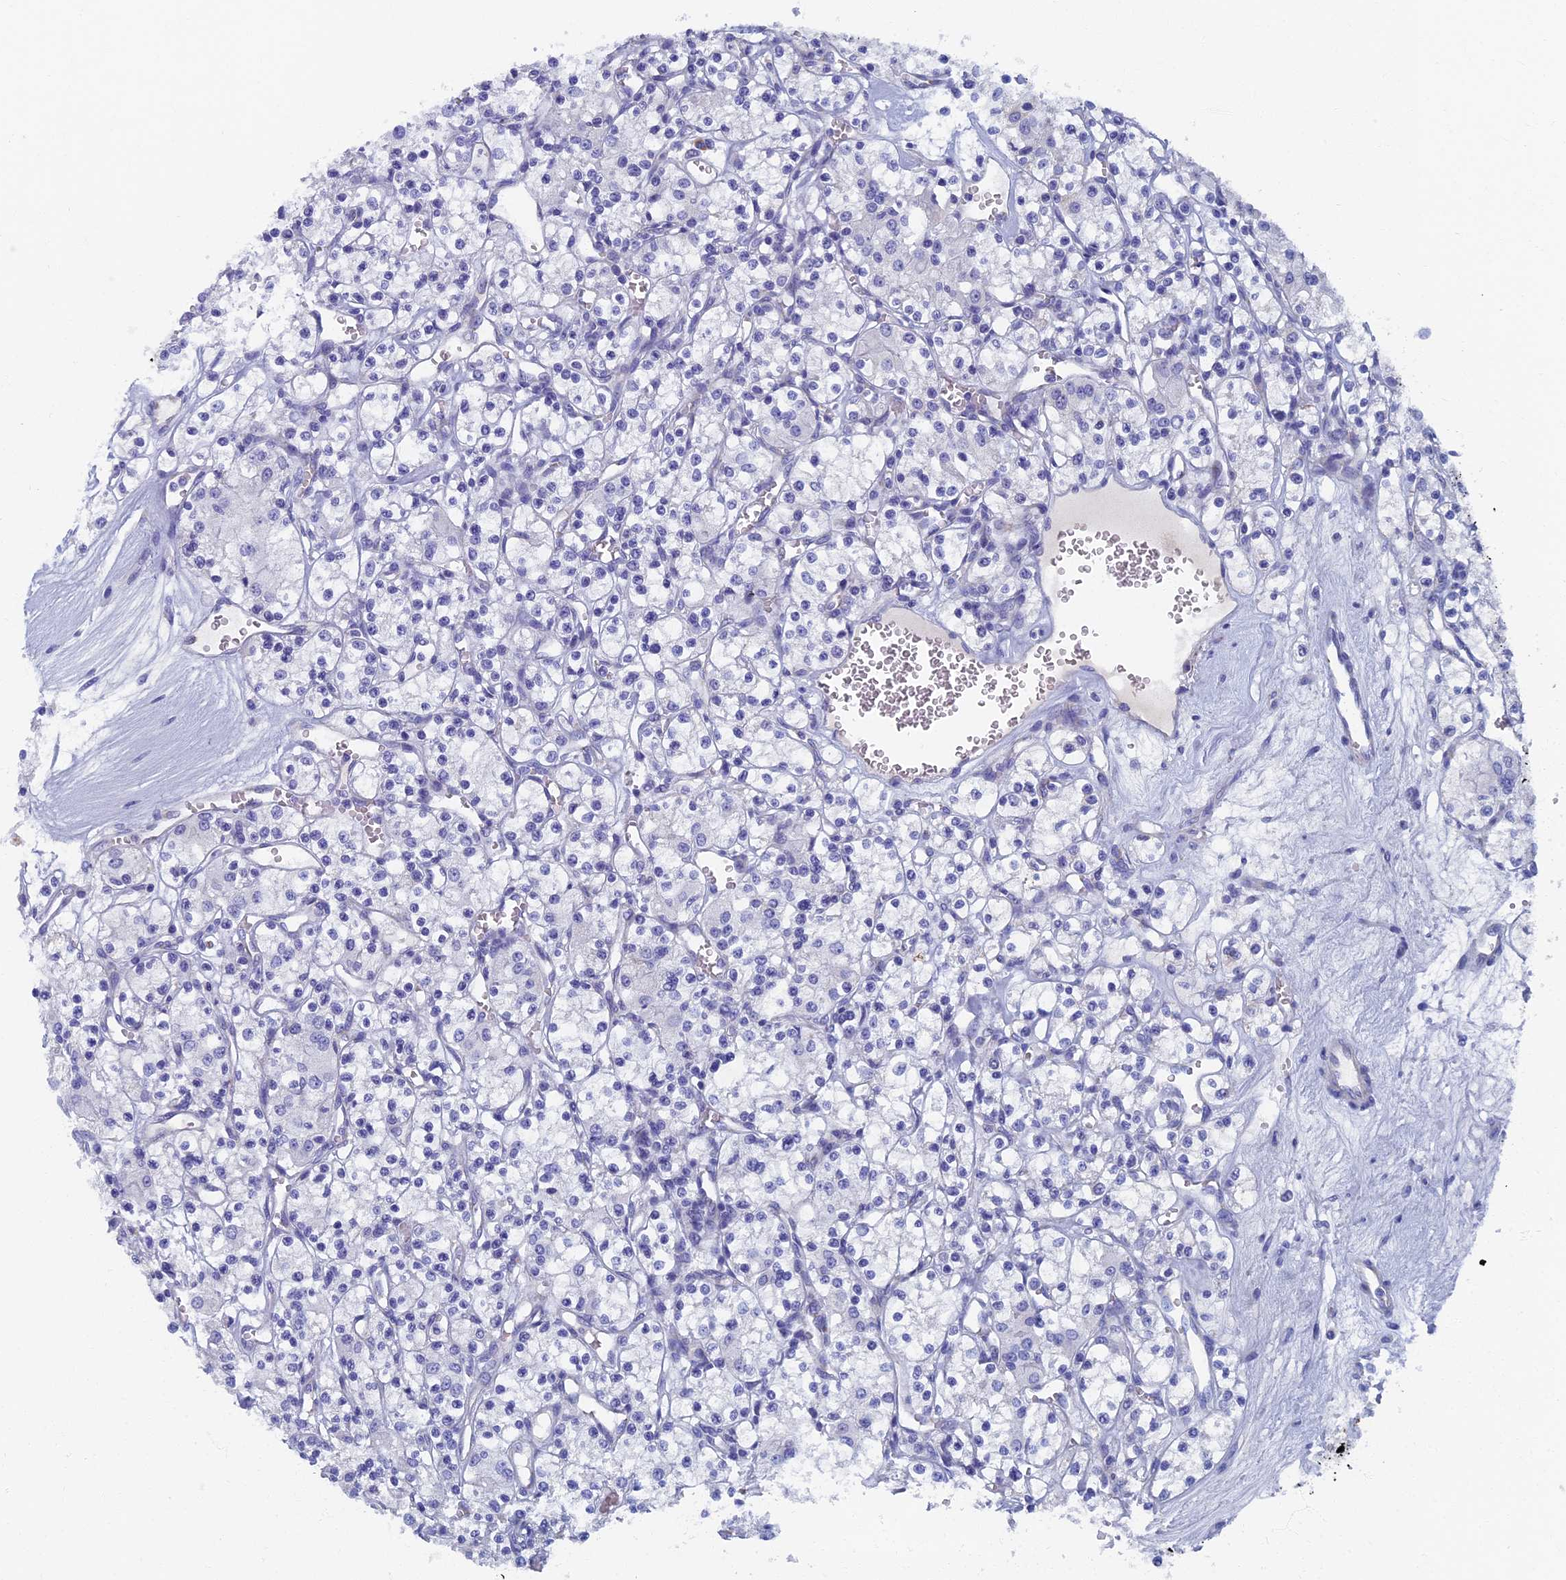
{"staining": {"intensity": "negative", "quantity": "none", "location": "none"}, "tissue": "renal cancer", "cell_type": "Tumor cells", "image_type": "cancer", "snomed": [{"axis": "morphology", "description": "Adenocarcinoma, NOS"}, {"axis": "topography", "description": "Kidney"}], "caption": "This is a micrograph of IHC staining of renal cancer, which shows no staining in tumor cells.", "gene": "OAT", "patient": {"sex": "female", "age": 59}}